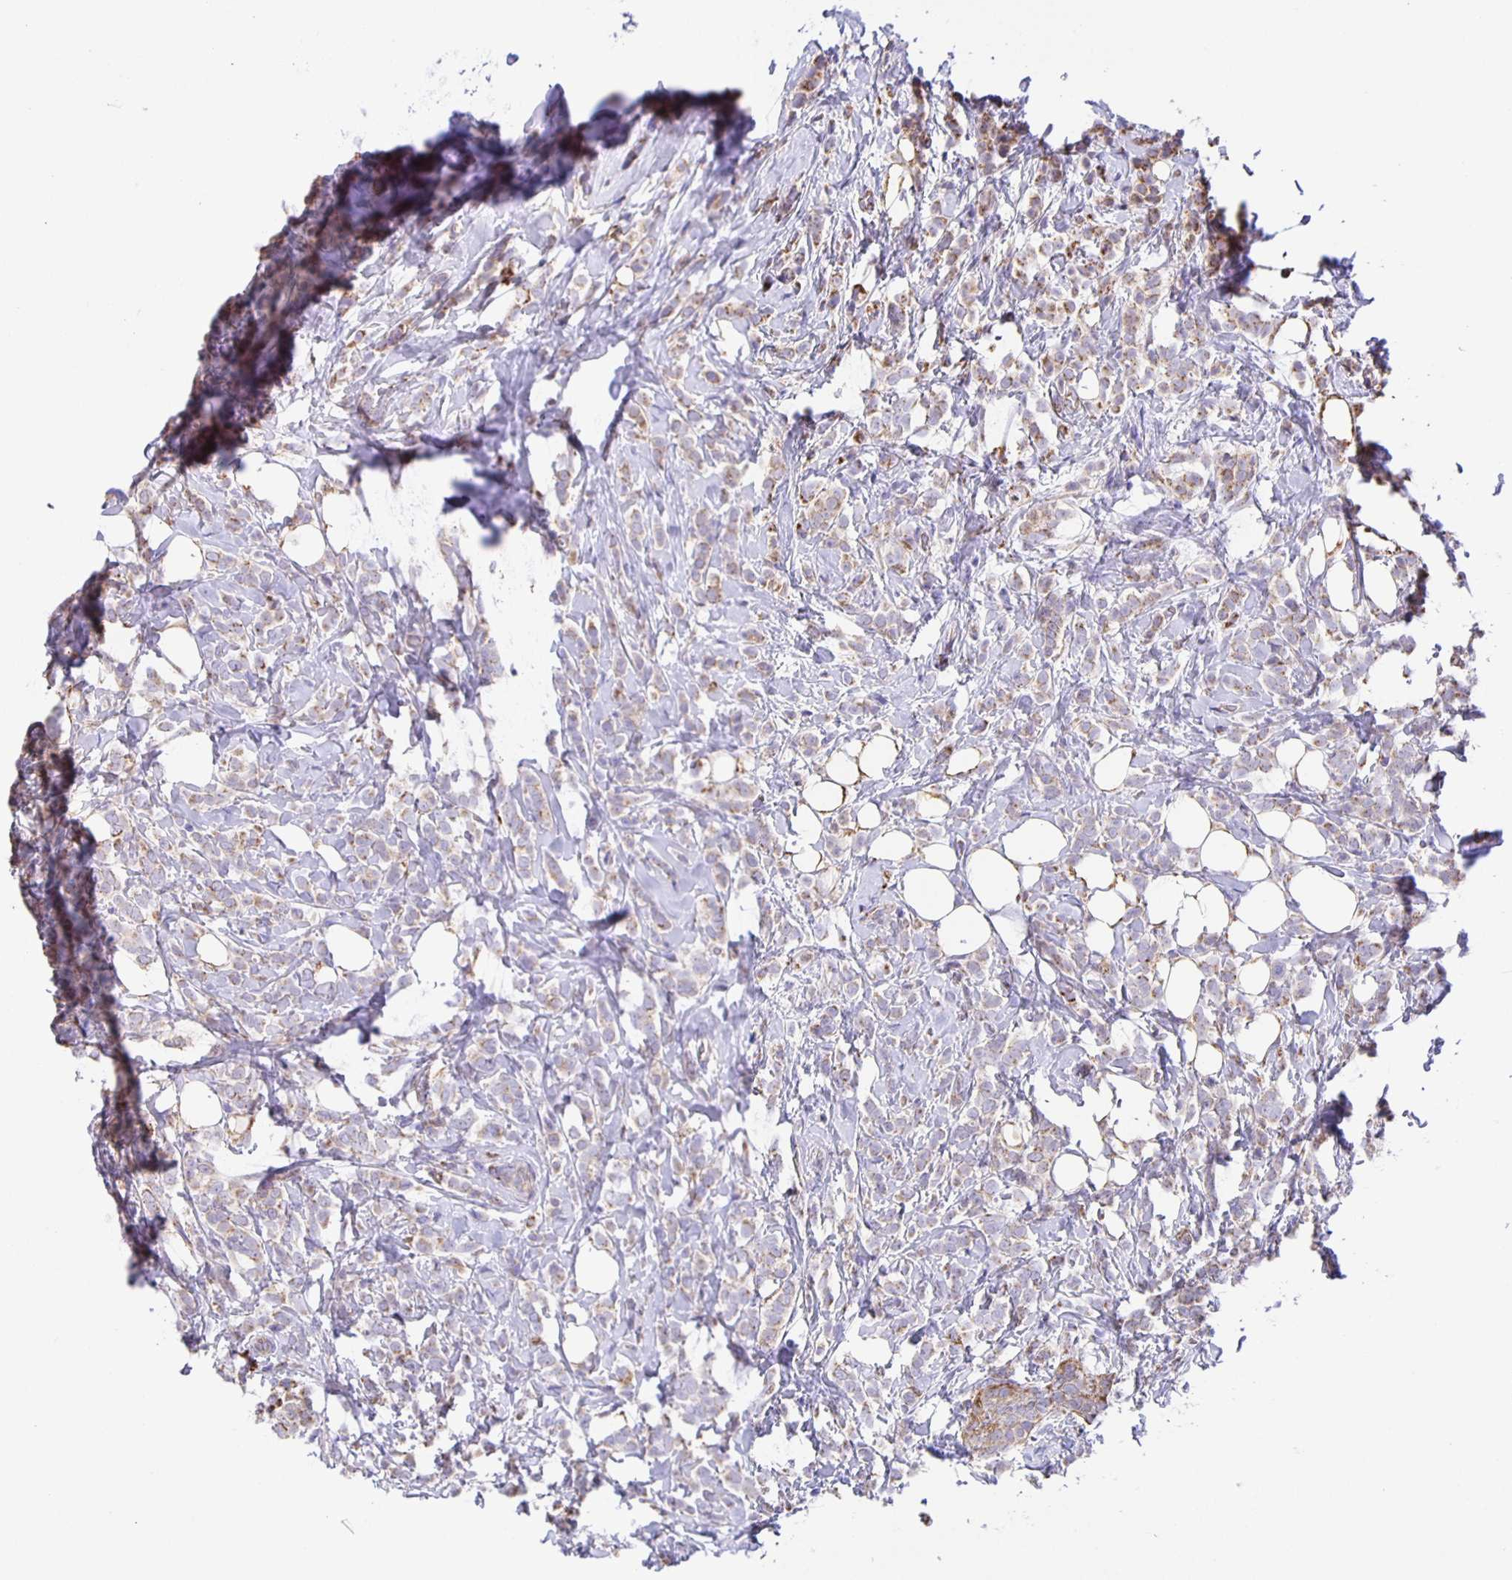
{"staining": {"intensity": "weak", "quantity": "25%-75%", "location": "cytoplasmic/membranous"}, "tissue": "breast cancer", "cell_type": "Tumor cells", "image_type": "cancer", "snomed": [{"axis": "morphology", "description": "Lobular carcinoma"}, {"axis": "topography", "description": "Breast"}], "caption": "Lobular carcinoma (breast) stained with DAB immunohistochemistry displays low levels of weak cytoplasmic/membranous staining in about 25%-75% of tumor cells.", "gene": "JMJD4", "patient": {"sex": "female", "age": 49}}